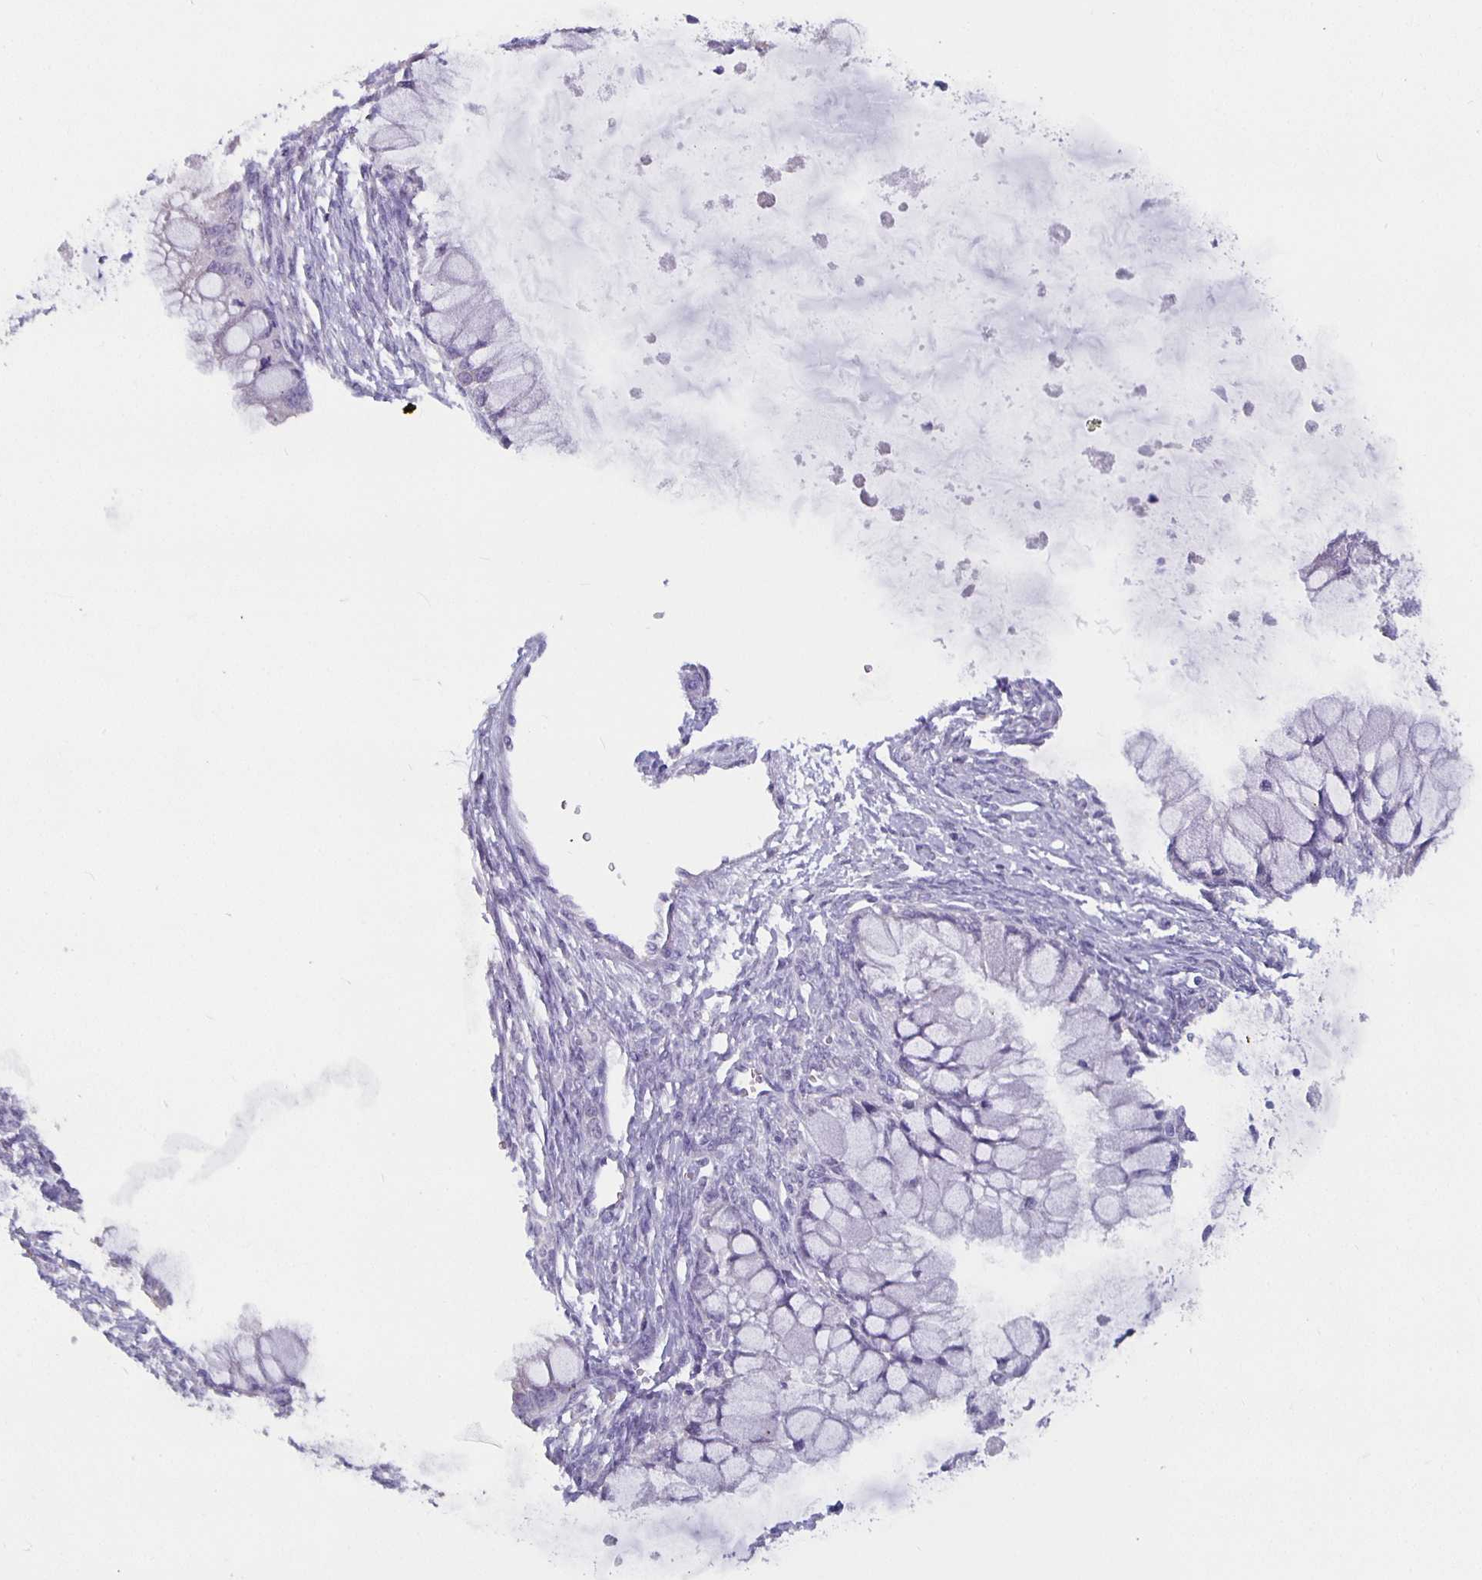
{"staining": {"intensity": "negative", "quantity": "none", "location": "none"}, "tissue": "ovarian cancer", "cell_type": "Tumor cells", "image_type": "cancer", "snomed": [{"axis": "morphology", "description": "Cystadenocarcinoma, mucinous, NOS"}, {"axis": "topography", "description": "Ovary"}], "caption": "Tumor cells are negative for protein expression in human ovarian cancer.", "gene": "GPX4", "patient": {"sex": "female", "age": 34}}